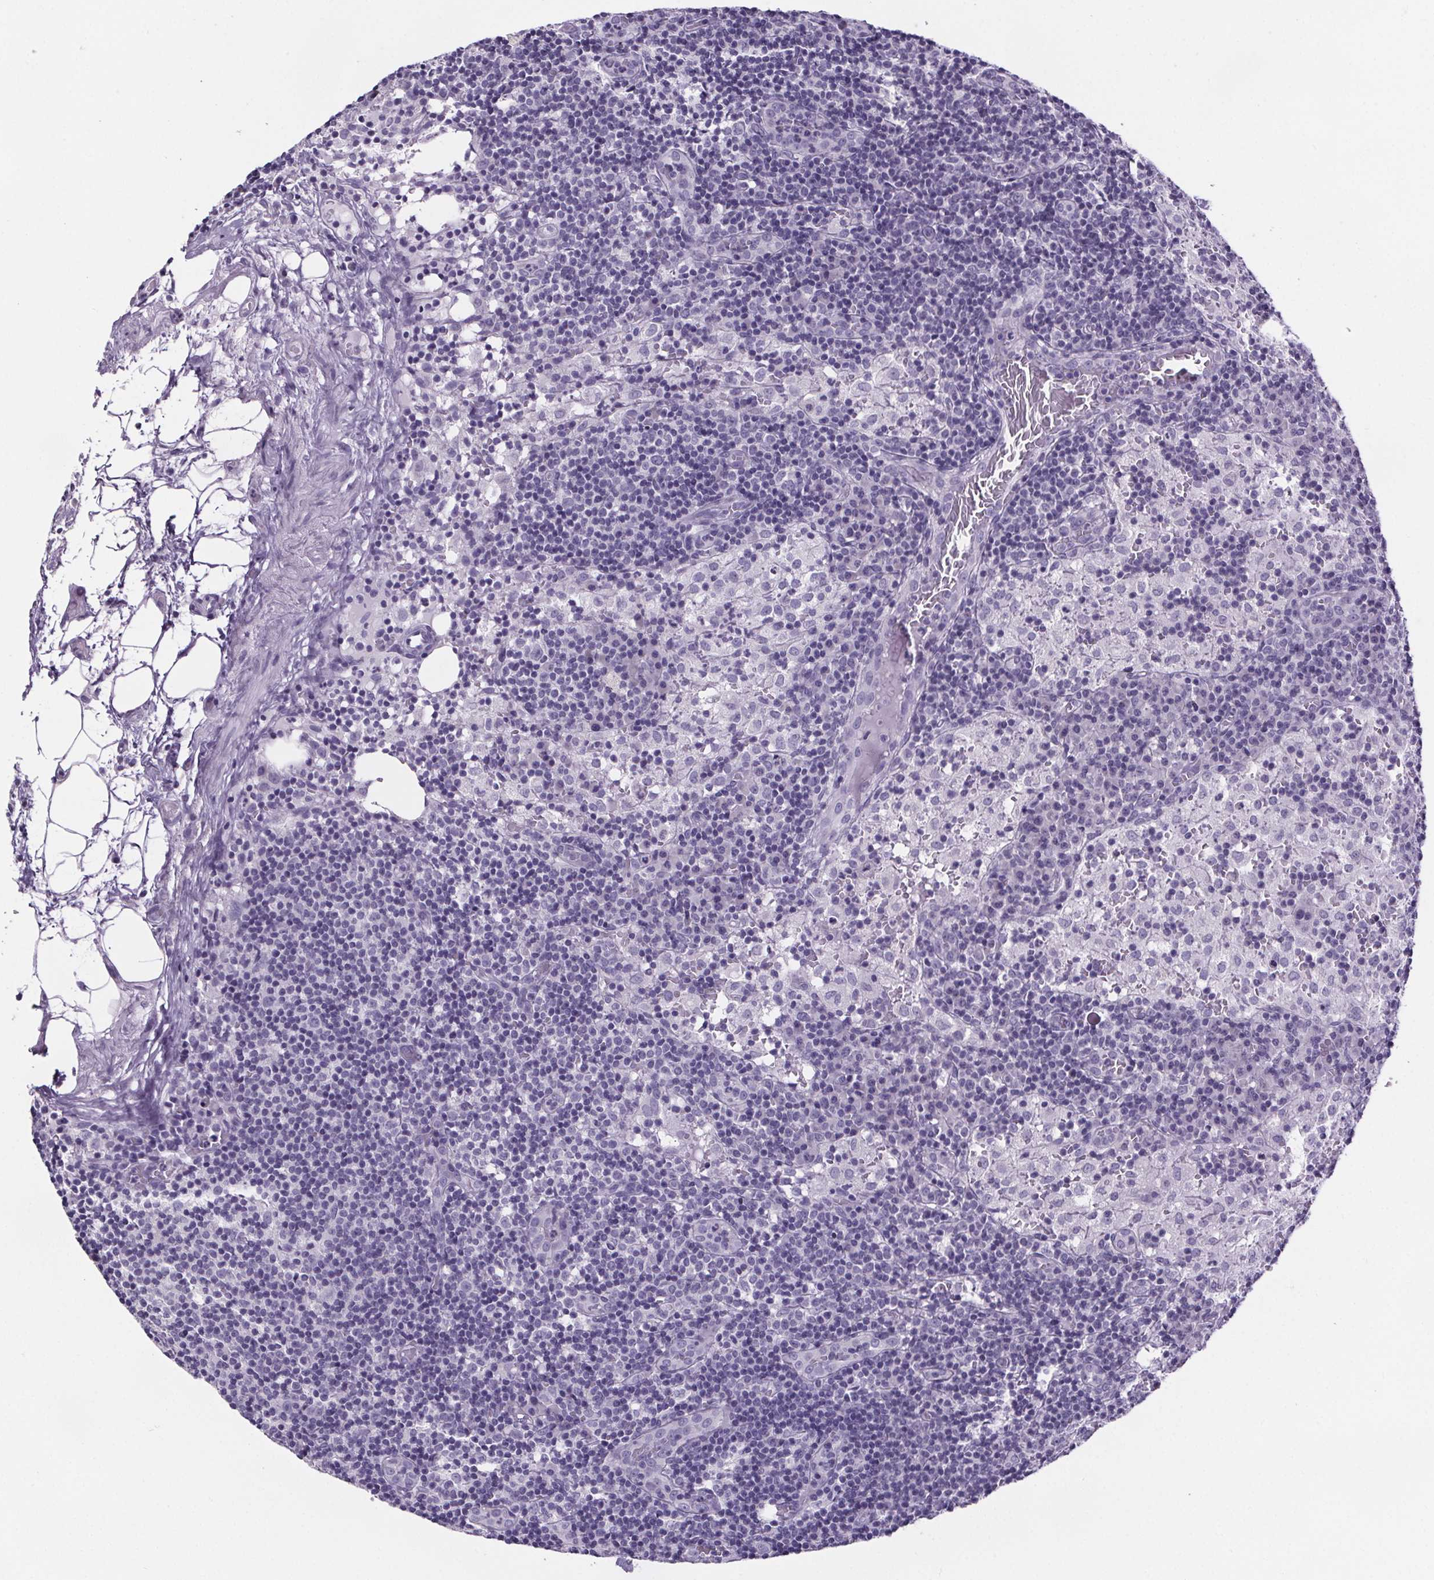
{"staining": {"intensity": "negative", "quantity": "none", "location": "none"}, "tissue": "lymph node", "cell_type": "Germinal center cells", "image_type": "normal", "snomed": [{"axis": "morphology", "description": "Normal tissue, NOS"}, {"axis": "topography", "description": "Lymph node"}], "caption": "Germinal center cells show no significant staining in unremarkable lymph node.", "gene": "CUBN", "patient": {"sex": "male", "age": 62}}